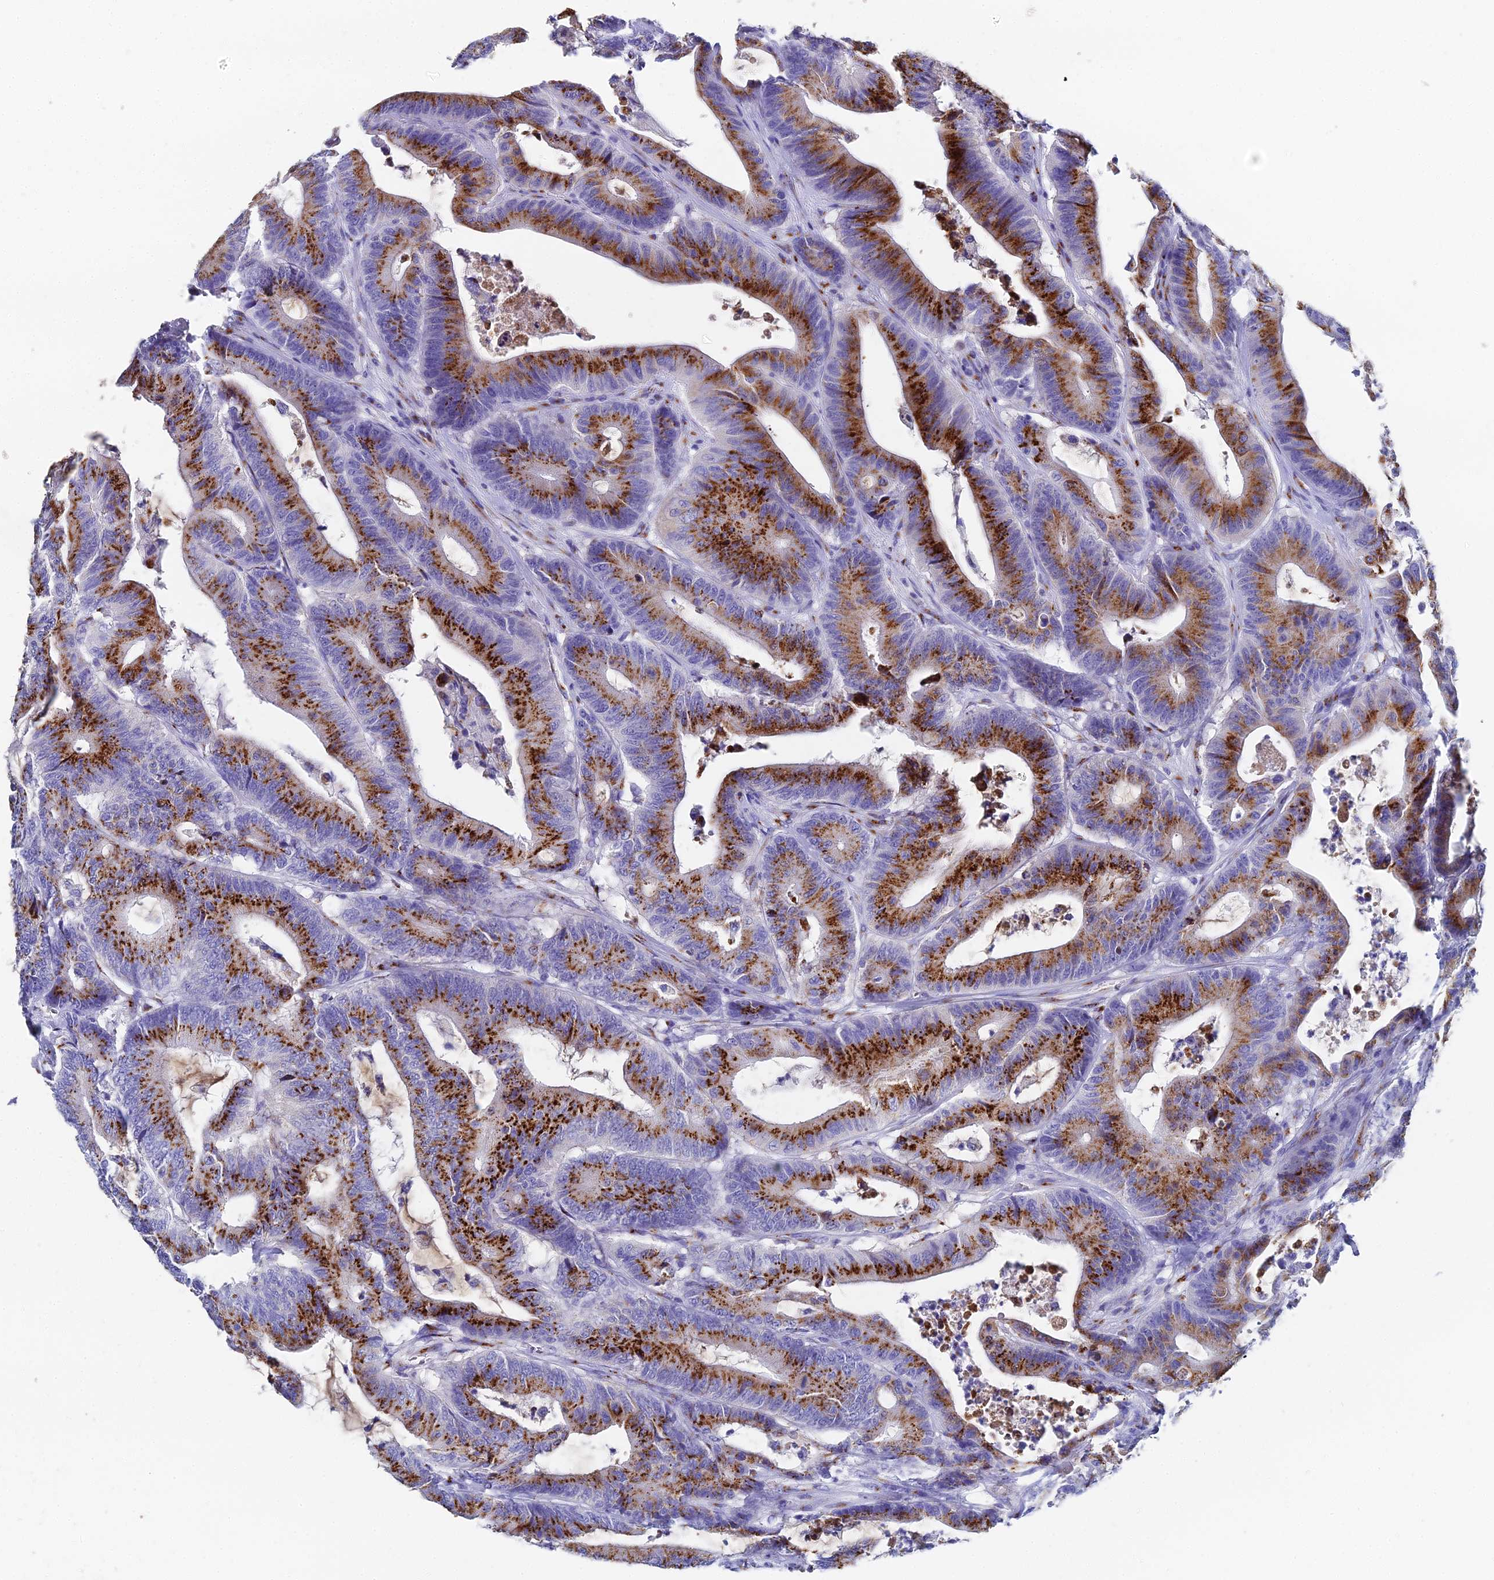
{"staining": {"intensity": "strong", "quantity": ">75%", "location": "cytoplasmic/membranous"}, "tissue": "colorectal cancer", "cell_type": "Tumor cells", "image_type": "cancer", "snomed": [{"axis": "morphology", "description": "Adenocarcinoma, NOS"}, {"axis": "topography", "description": "Colon"}], "caption": "Protein staining by IHC reveals strong cytoplasmic/membranous staining in about >75% of tumor cells in adenocarcinoma (colorectal).", "gene": "ENSG00000268674", "patient": {"sex": "female", "age": 84}}